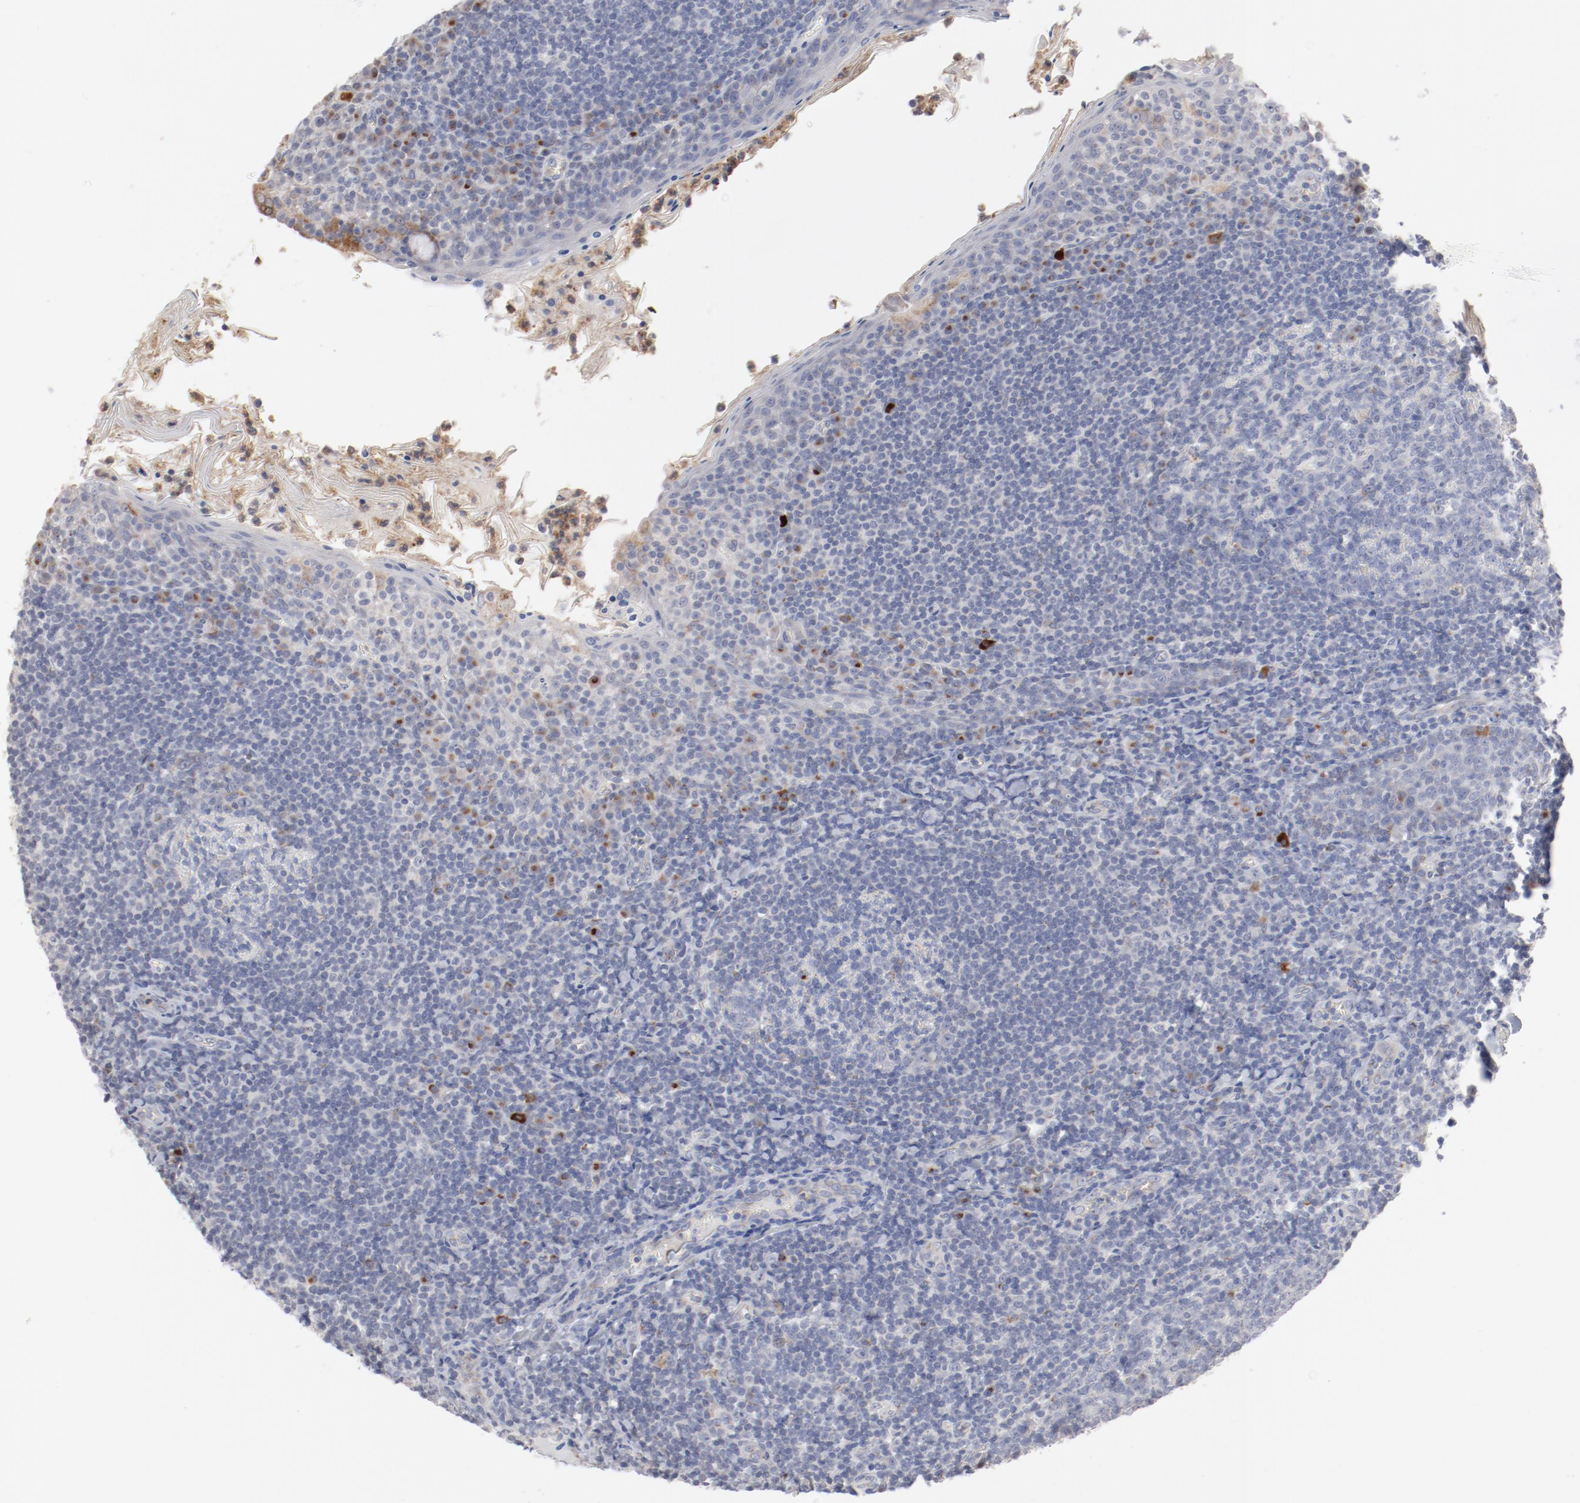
{"staining": {"intensity": "negative", "quantity": "none", "location": "none"}, "tissue": "tonsil", "cell_type": "Germinal center cells", "image_type": "normal", "snomed": [{"axis": "morphology", "description": "Normal tissue, NOS"}, {"axis": "topography", "description": "Tonsil"}], "caption": "Germinal center cells are negative for brown protein staining in normal tonsil. (DAB IHC visualized using brightfield microscopy, high magnification).", "gene": "AK7", "patient": {"sex": "male", "age": 31}}